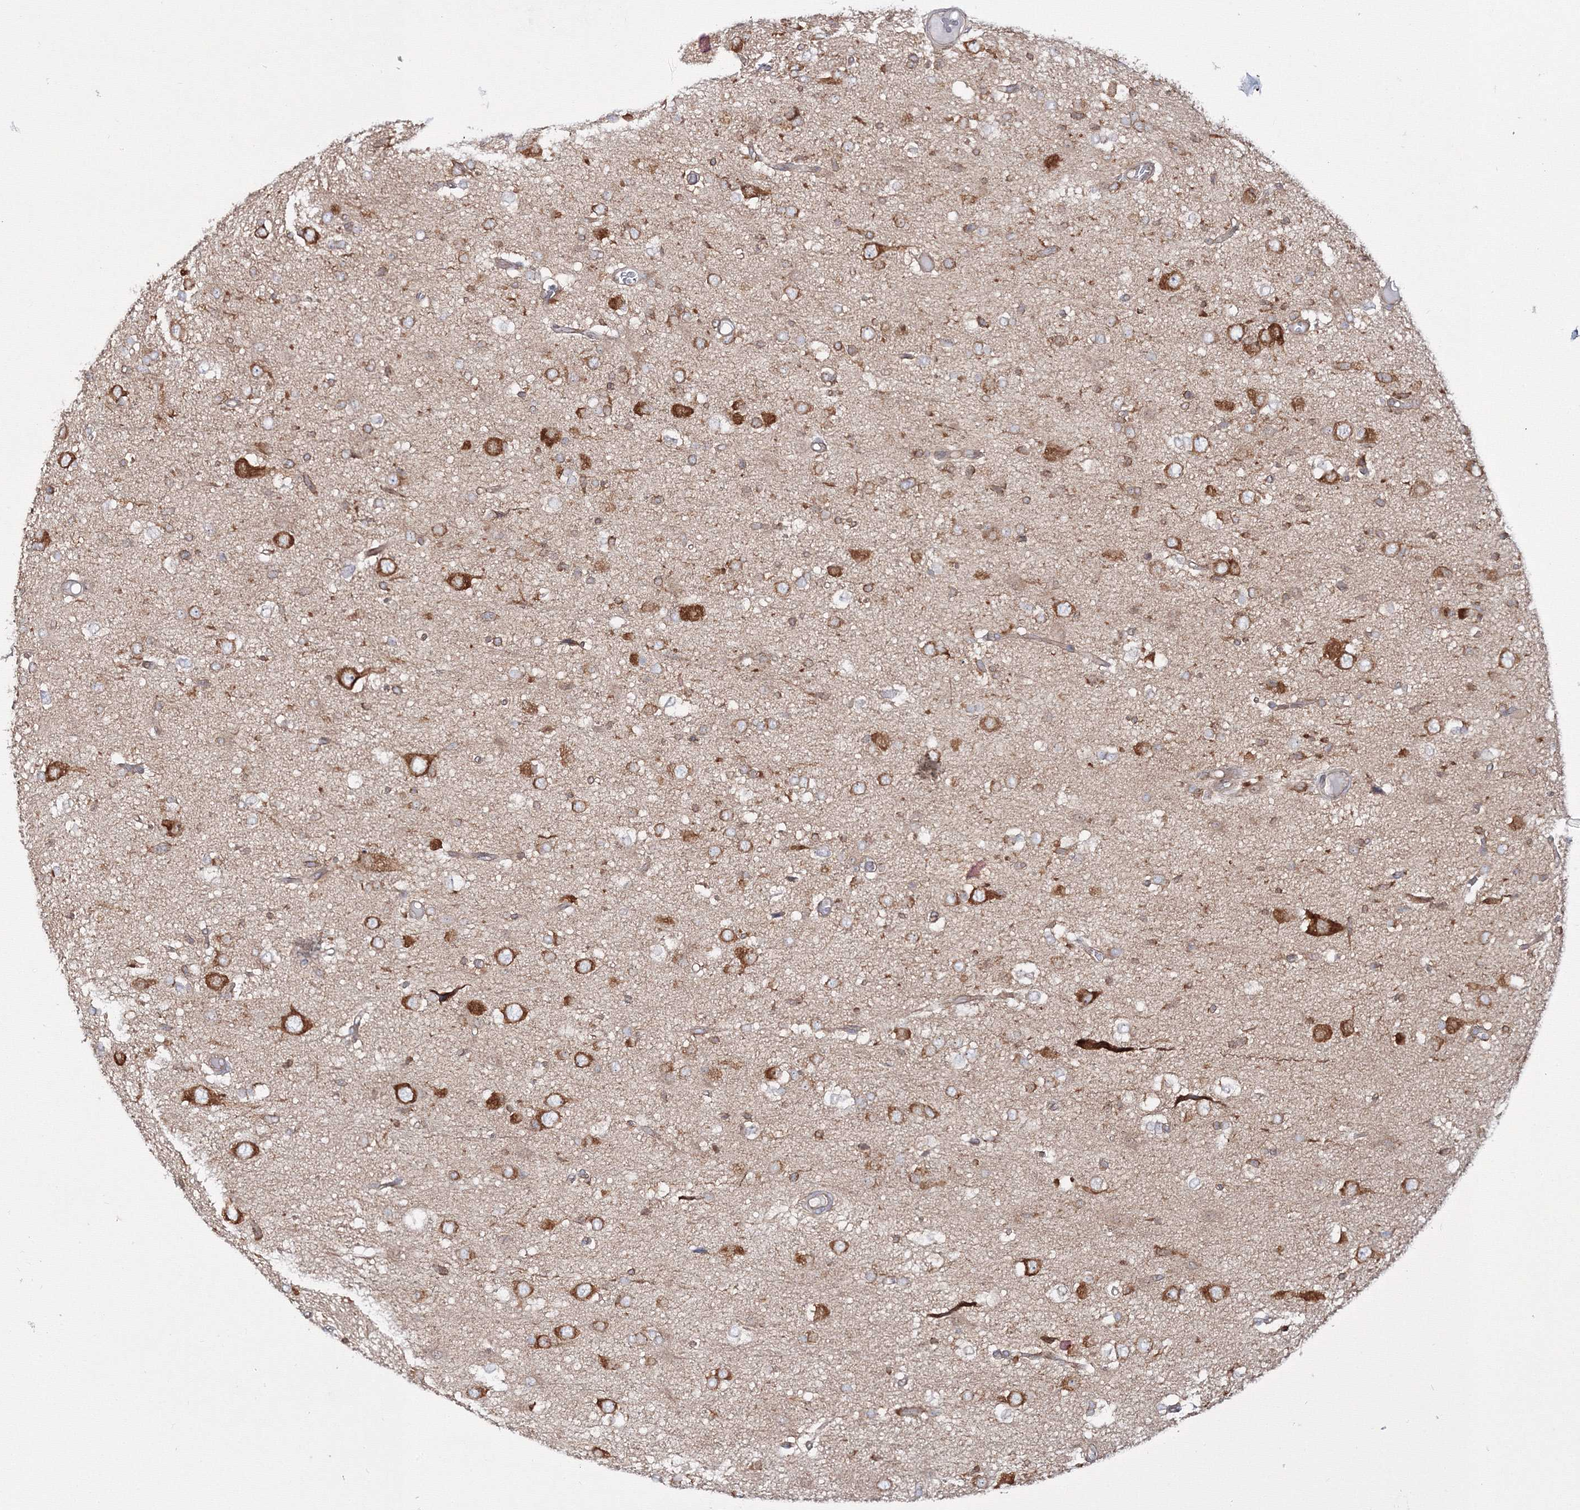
{"staining": {"intensity": "moderate", "quantity": "25%-75%", "location": "cytoplasmic/membranous"}, "tissue": "glioma", "cell_type": "Tumor cells", "image_type": "cancer", "snomed": [{"axis": "morphology", "description": "Glioma, malignant, High grade"}, {"axis": "topography", "description": "Brain"}], "caption": "This histopathology image displays IHC staining of human malignant glioma (high-grade), with medium moderate cytoplasmic/membranous expression in approximately 25%-75% of tumor cells.", "gene": "HARS1", "patient": {"sex": "female", "age": 59}}